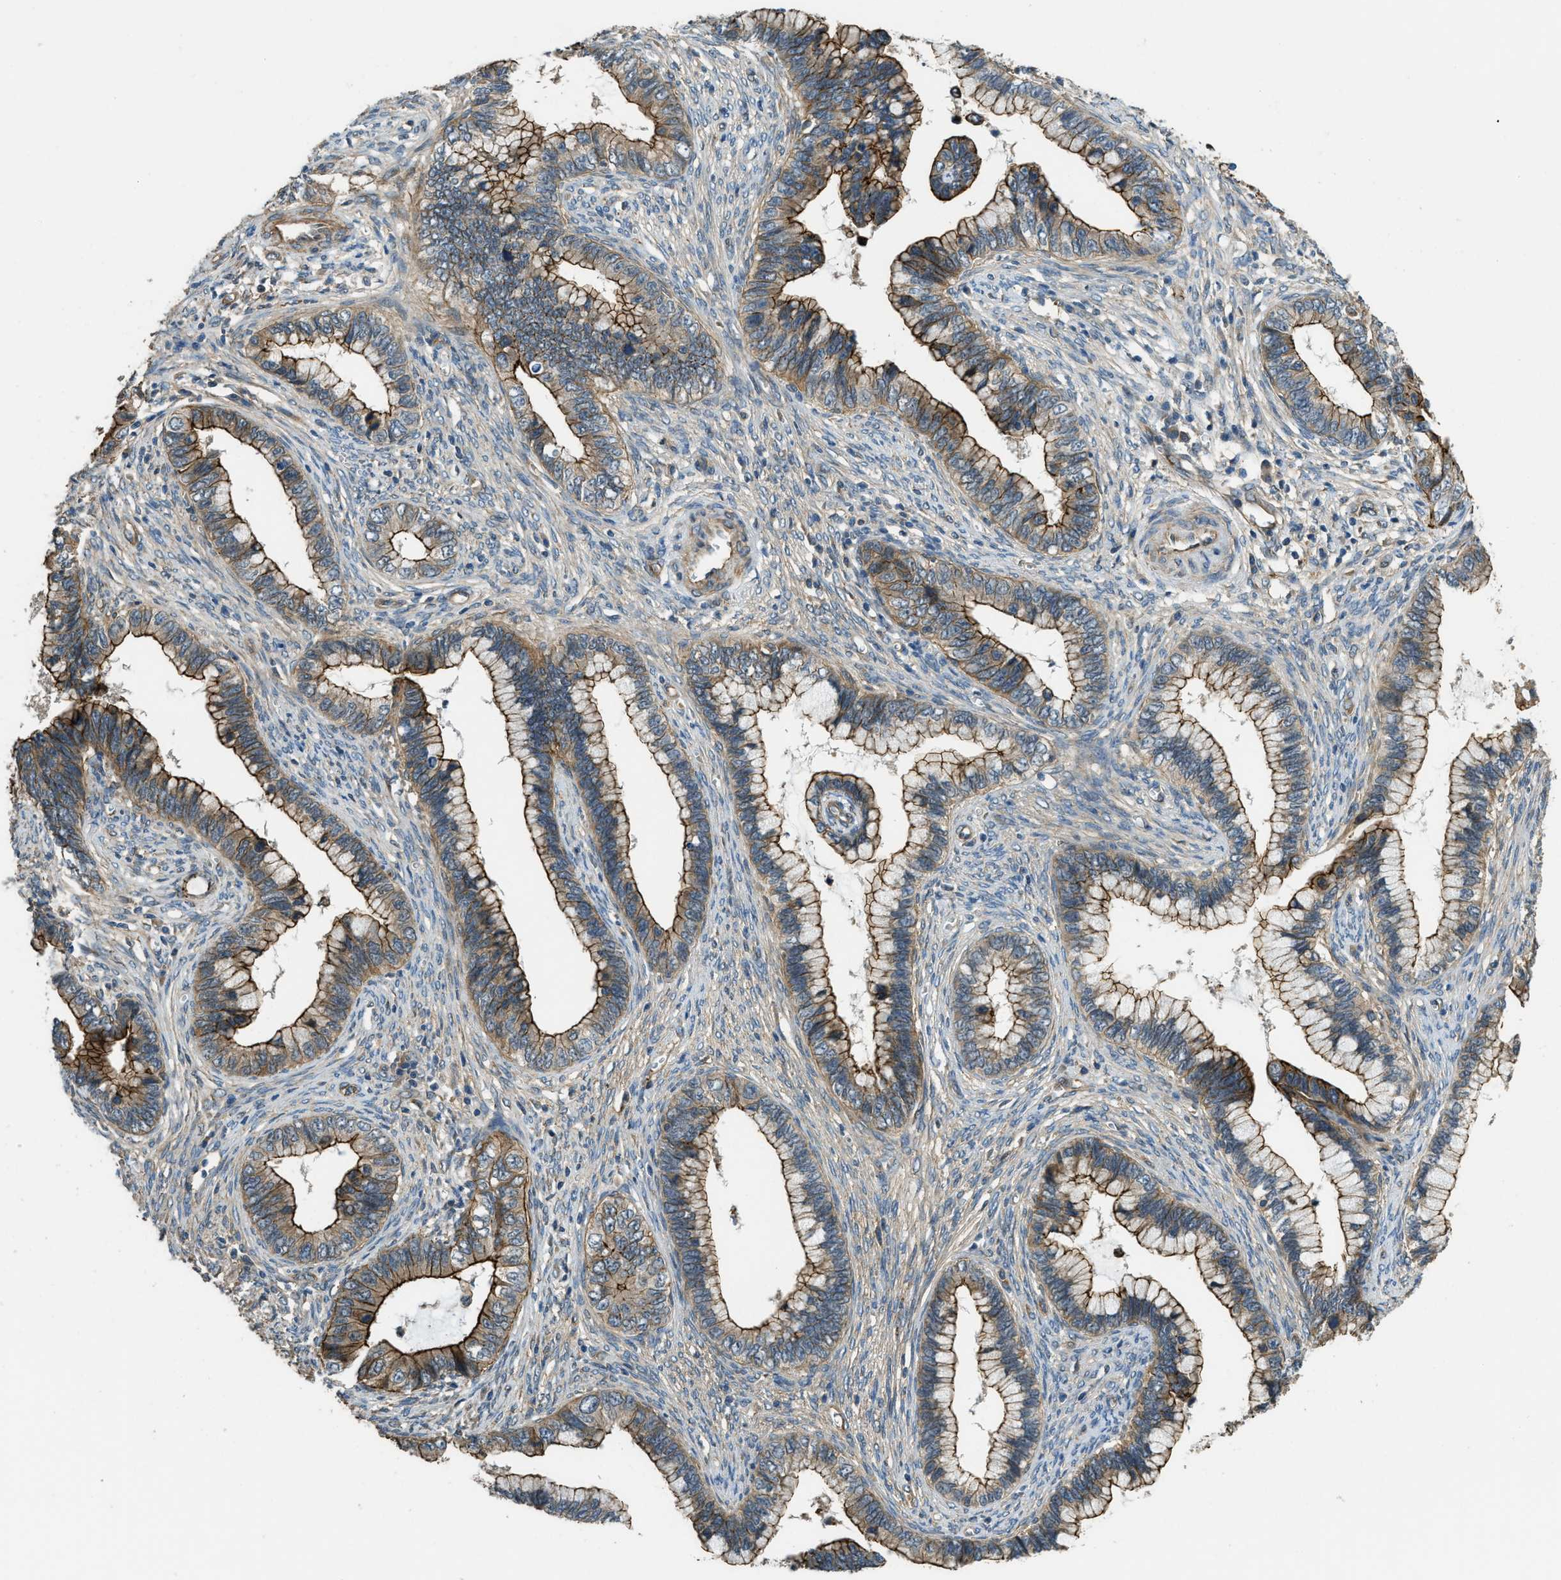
{"staining": {"intensity": "moderate", "quantity": ">75%", "location": "cytoplasmic/membranous"}, "tissue": "cervical cancer", "cell_type": "Tumor cells", "image_type": "cancer", "snomed": [{"axis": "morphology", "description": "Adenocarcinoma, NOS"}, {"axis": "topography", "description": "Cervix"}], "caption": "A histopathology image of human cervical cancer (adenocarcinoma) stained for a protein shows moderate cytoplasmic/membranous brown staining in tumor cells.", "gene": "CGN", "patient": {"sex": "female", "age": 44}}